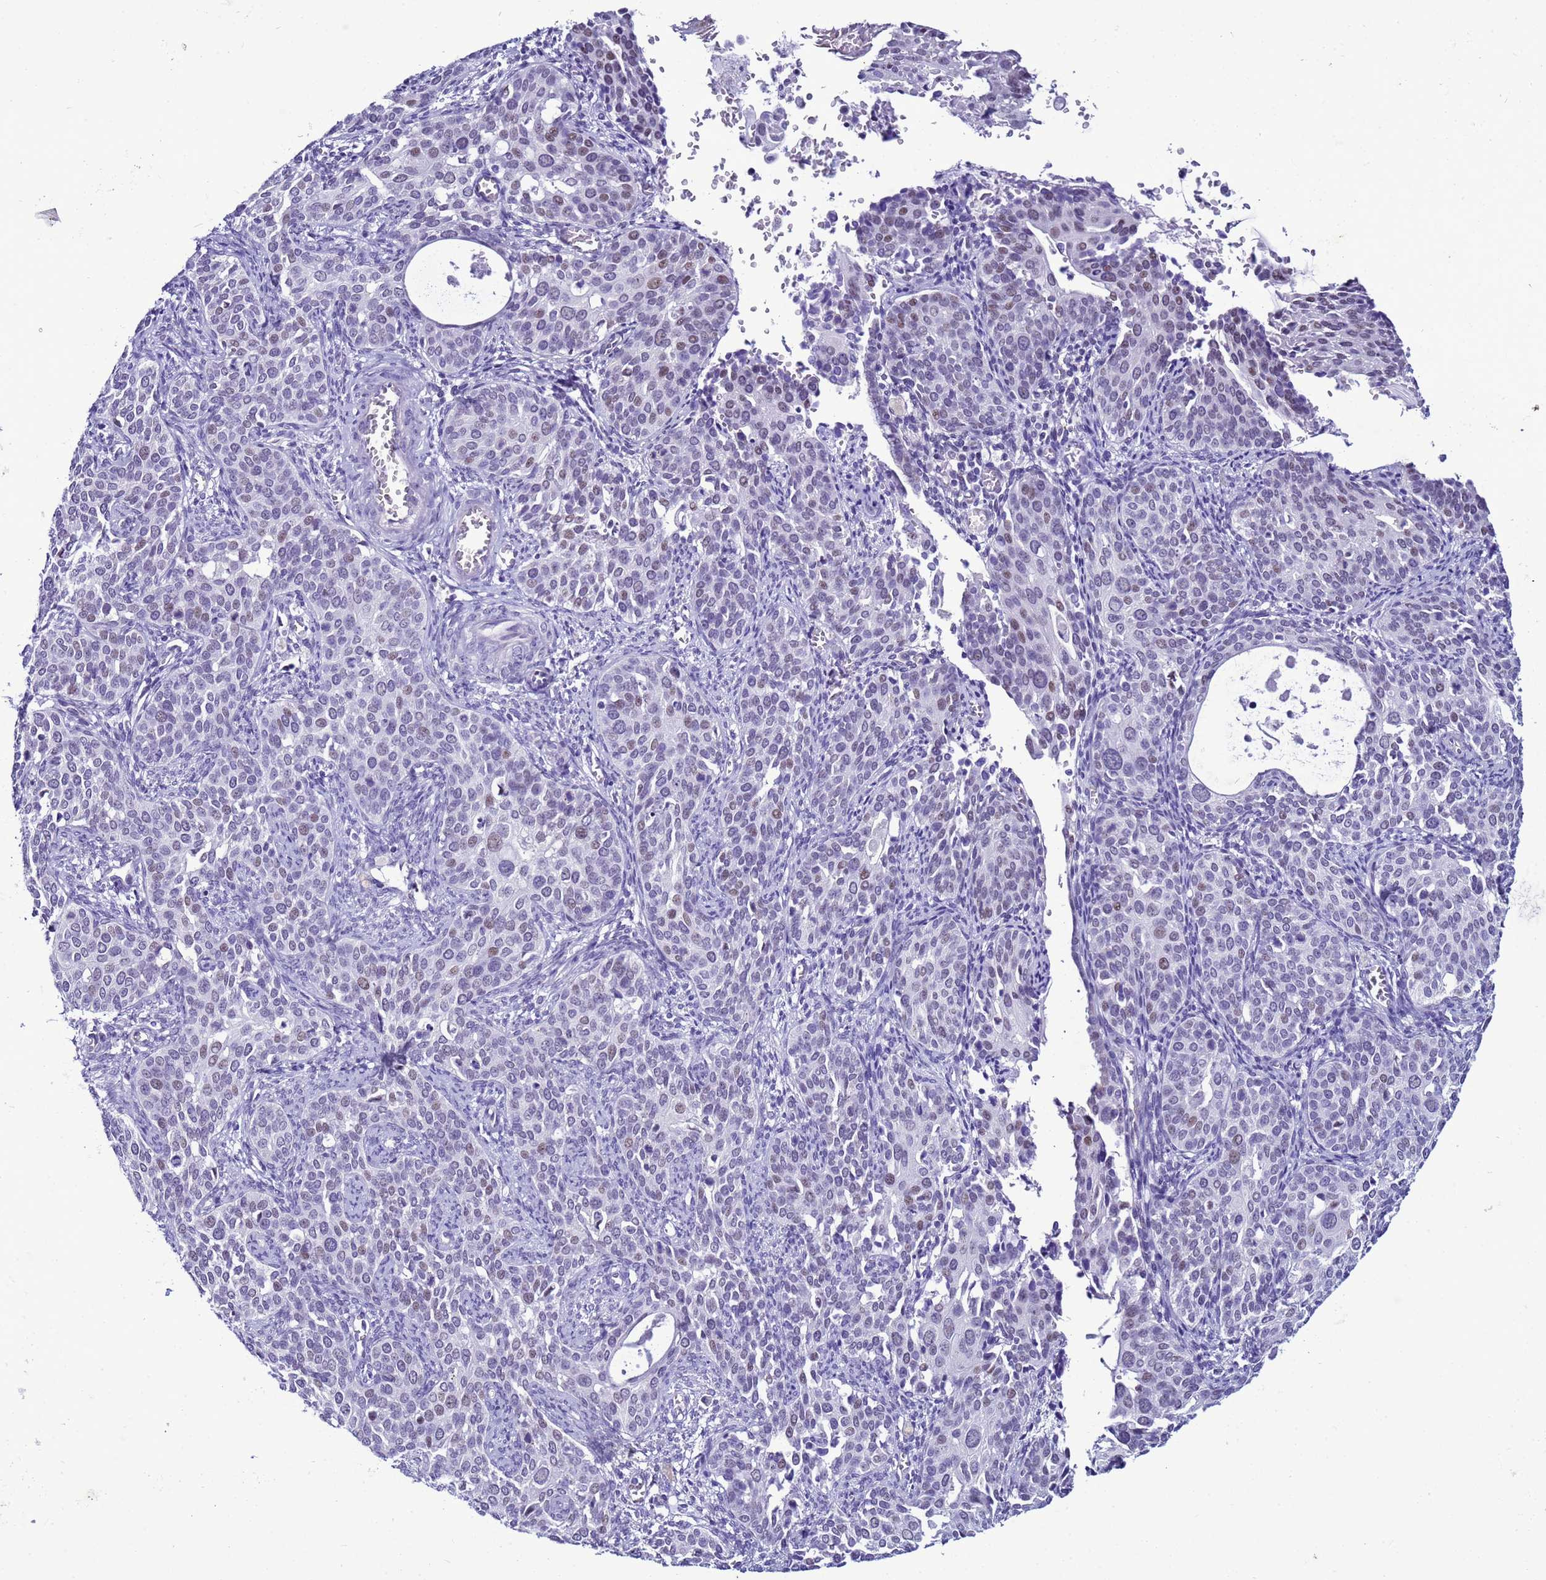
{"staining": {"intensity": "weak", "quantity": "<25%", "location": "nuclear"}, "tissue": "cervical cancer", "cell_type": "Tumor cells", "image_type": "cancer", "snomed": [{"axis": "morphology", "description": "Squamous cell carcinoma, NOS"}, {"axis": "topography", "description": "Cervix"}], "caption": "Protein analysis of cervical squamous cell carcinoma displays no significant staining in tumor cells.", "gene": "LRRC10B", "patient": {"sex": "female", "age": 44}}